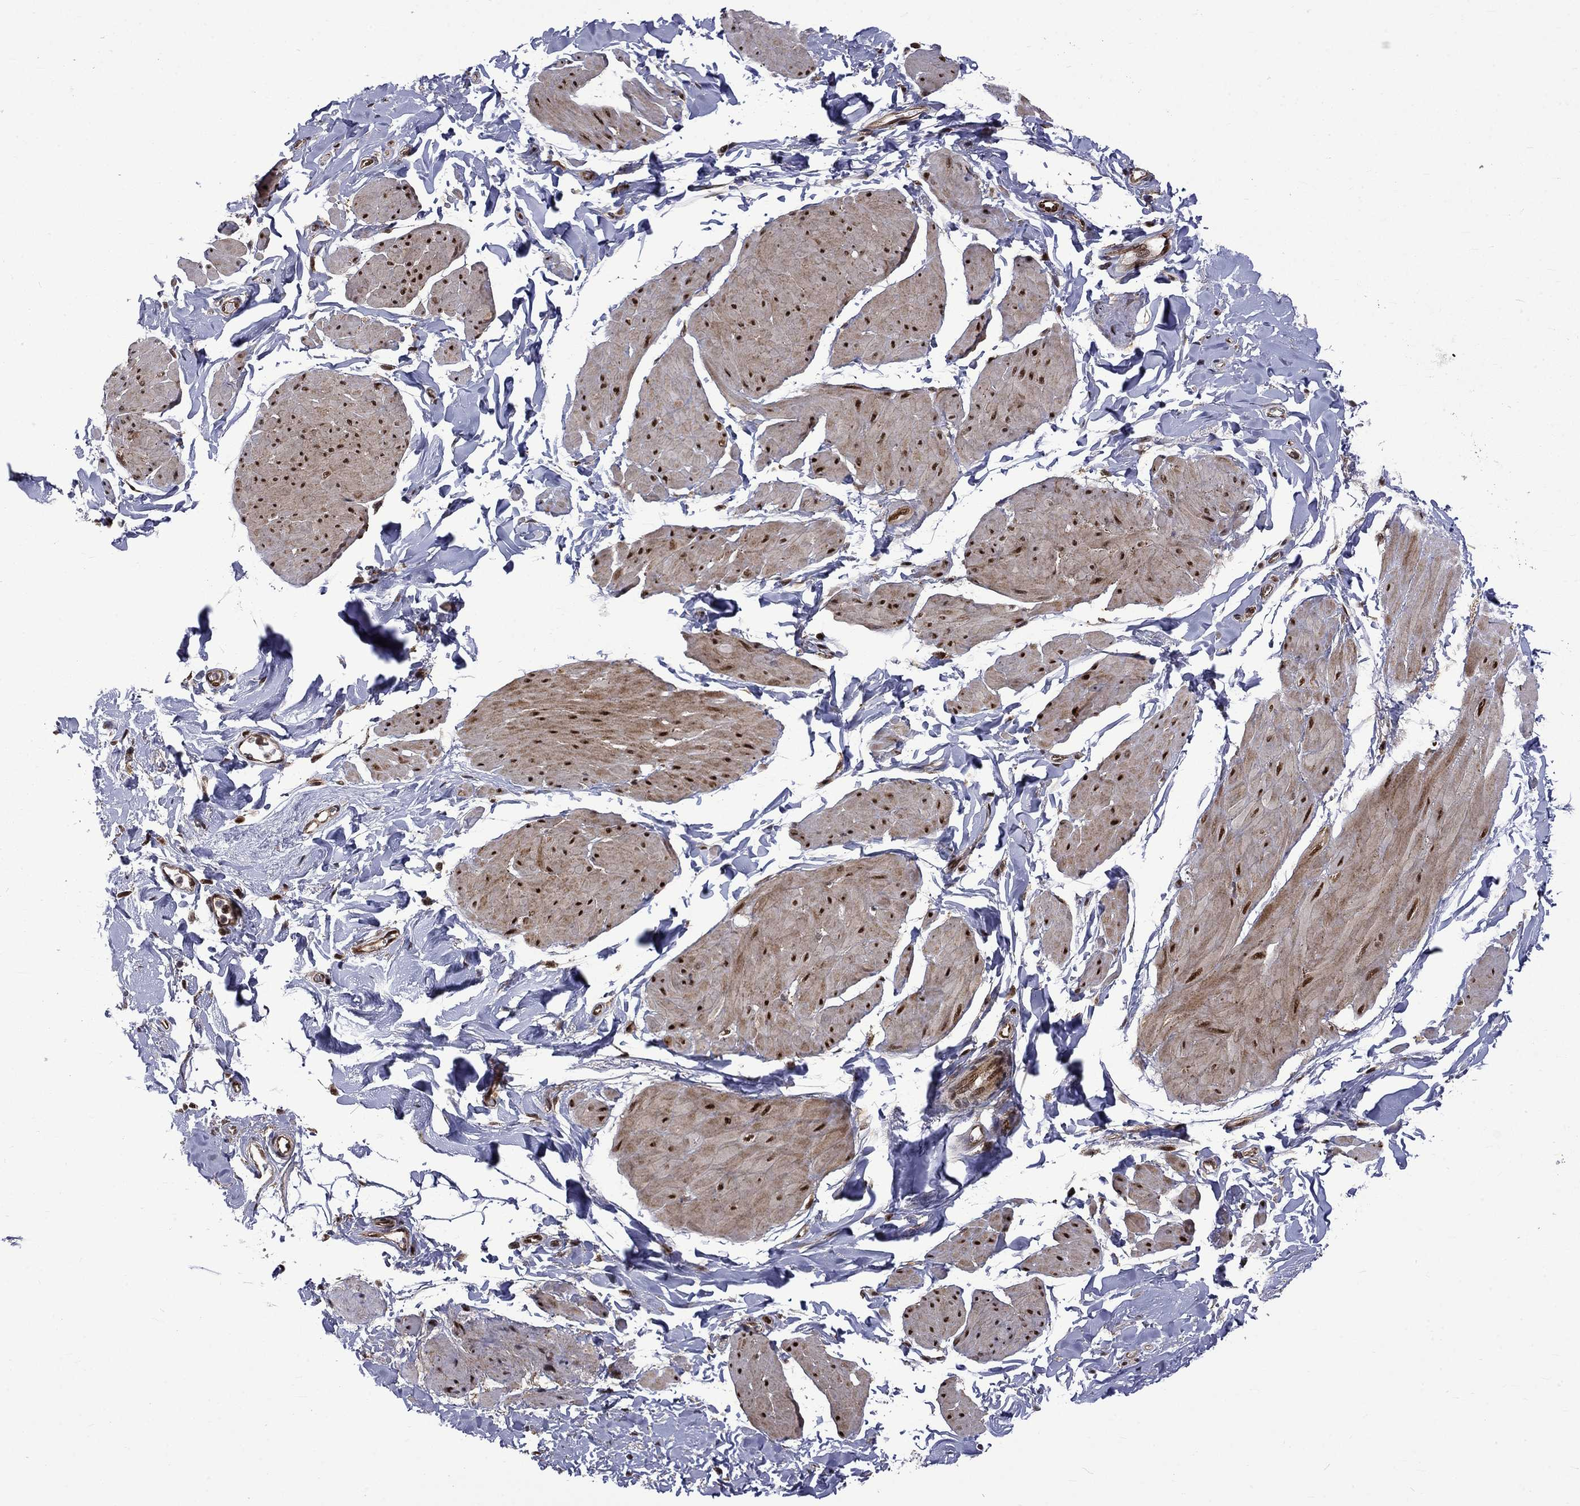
{"staining": {"intensity": "strong", "quantity": ">75%", "location": "nuclear"}, "tissue": "smooth muscle", "cell_type": "Smooth muscle cells", "image_type": "normal", "snomed": [{"axis": "morphology", "description": "Normal tissue, NOS"}, {"axis": "topography", "description": "Adipose tissue"}, {"axis": "topography", "description": "Smooth muscle"}, {"axis": "topography", "description": "Peripheral nerve tissue"}], "caption": "This photomicrograph shows unremarkable smooth muscle stained with immunohistochemistry to label a protein in brown. The nuclear of smooth muscle cells show strong positivity for the protein. Nuclei are counter-stained blue.", "gene": "KPNA3", "patient": {"sex": "male", "age": 83}}